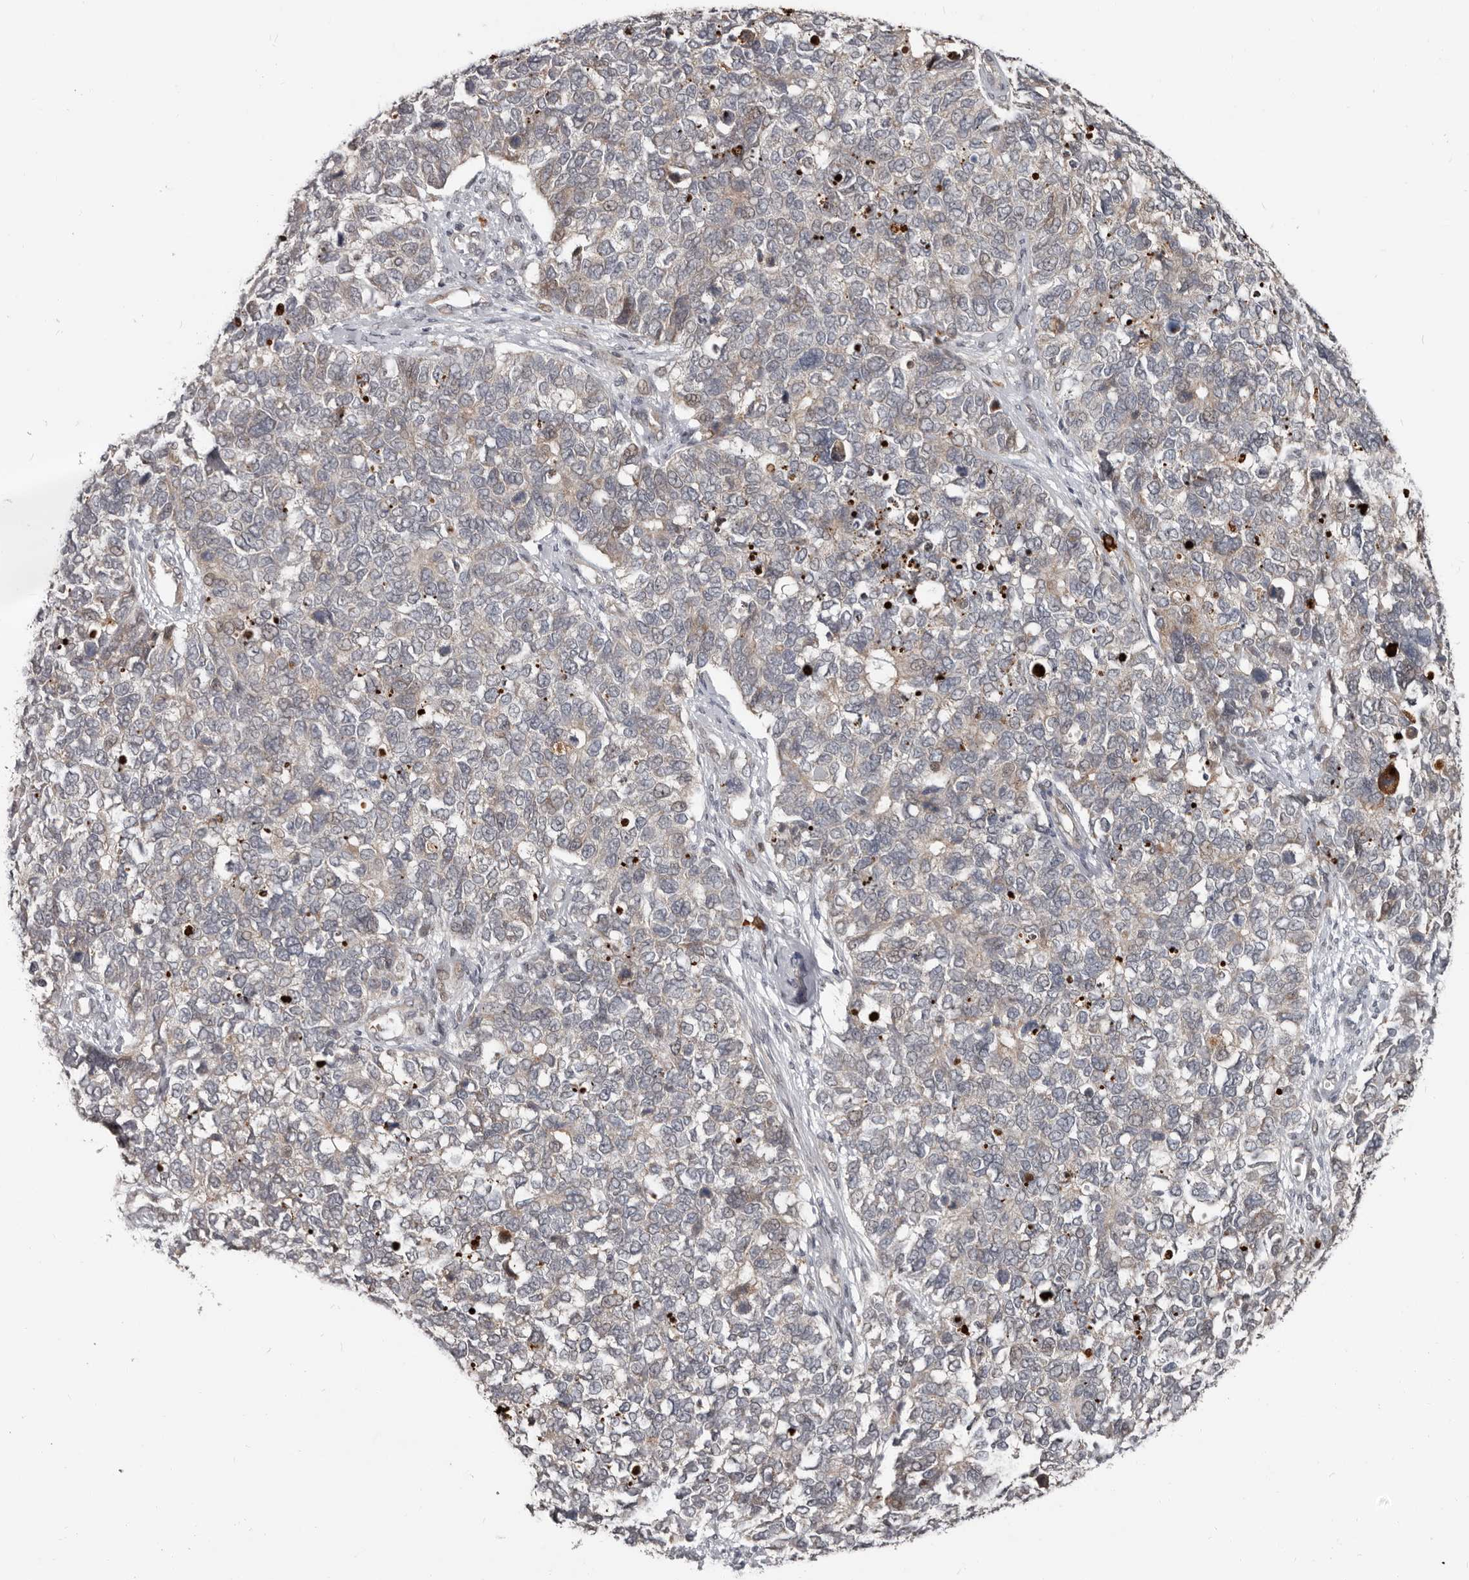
{"staining": {"intensity": "weak", "quantity": "<25%", "location": "cytoplasmic/membranous"}, "tissue": "cervical cancer", "cell_type": "Tumor cells", "image_type": "cancer", "snomed": [{"axis": "morphology", "description": "Squamous cell carcinoma, NOS"}, {"axis": "topography", "description": "Cervix"}], "caption": "Tumor cells are negative for brown protein staining in squamous cell carcinoma (cervical).", "gene": "APOL6", "patient": {"sex": "female", "age": 63}}